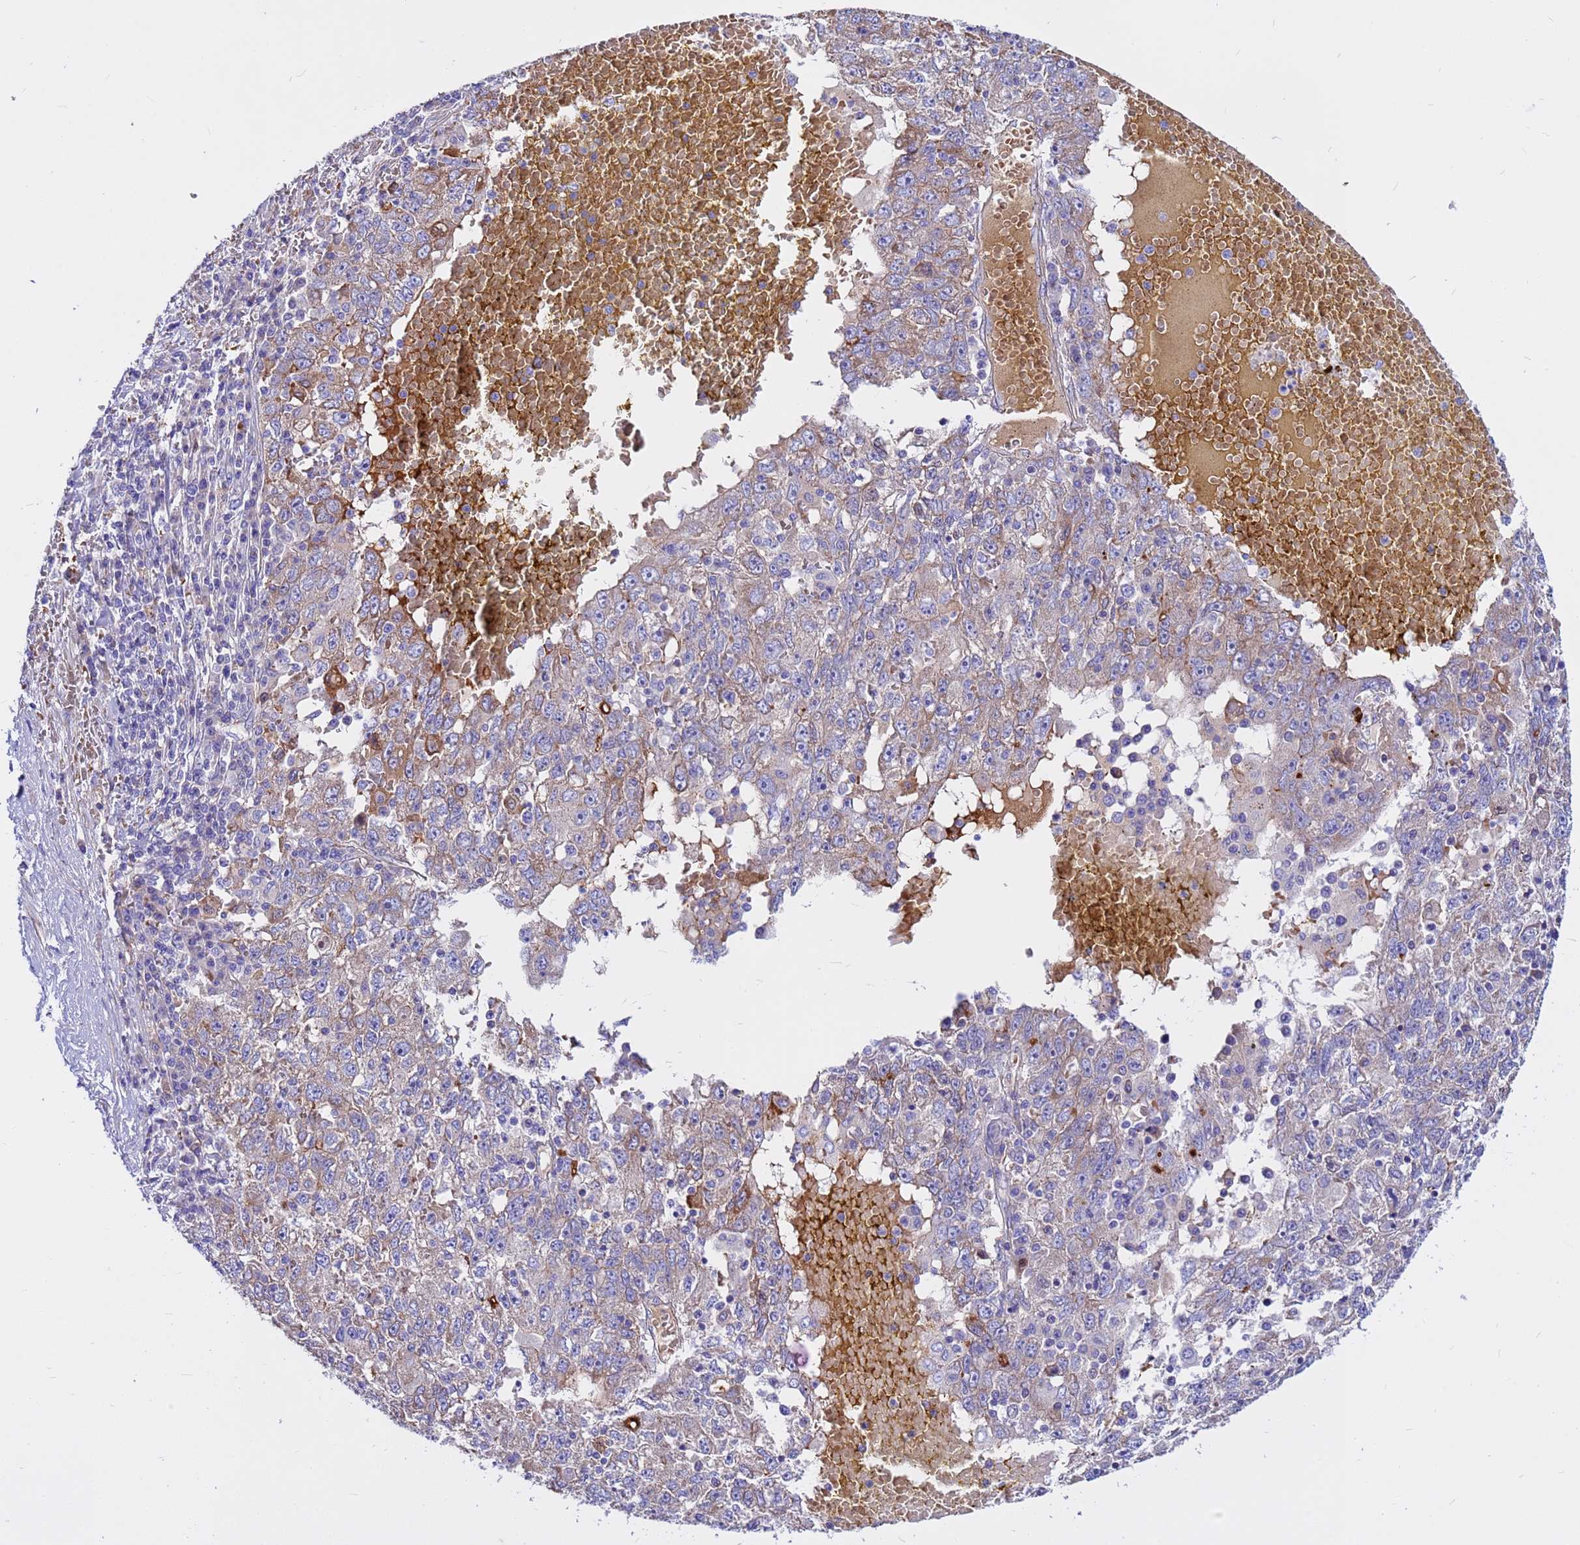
{"staining": {"intensity": "weak", "quantity": "<25%", "location": "cytoplasmic/membranous"}, "tissue": "liver cancer", "cell_type": "Tumor cells", "image_type": "cancer", "snomed": [{"axis": "morphology", "description": "Carcinoma, Hepatocellular, NOS"}, {"axis": "topography", "description": "Liver"}], "caption": "Liver cancer (hepatocellular carcinoma) was stained to show a protein in brown. There is no significant expression in tumor cells. (DAB (3,3'-diaminobenzidine) immunohistochemistry (IHC) visualized using brightfield microscopy, high magnification).", "gene": "CRHBP", "patient": {"sex": "male", "age": 49}}